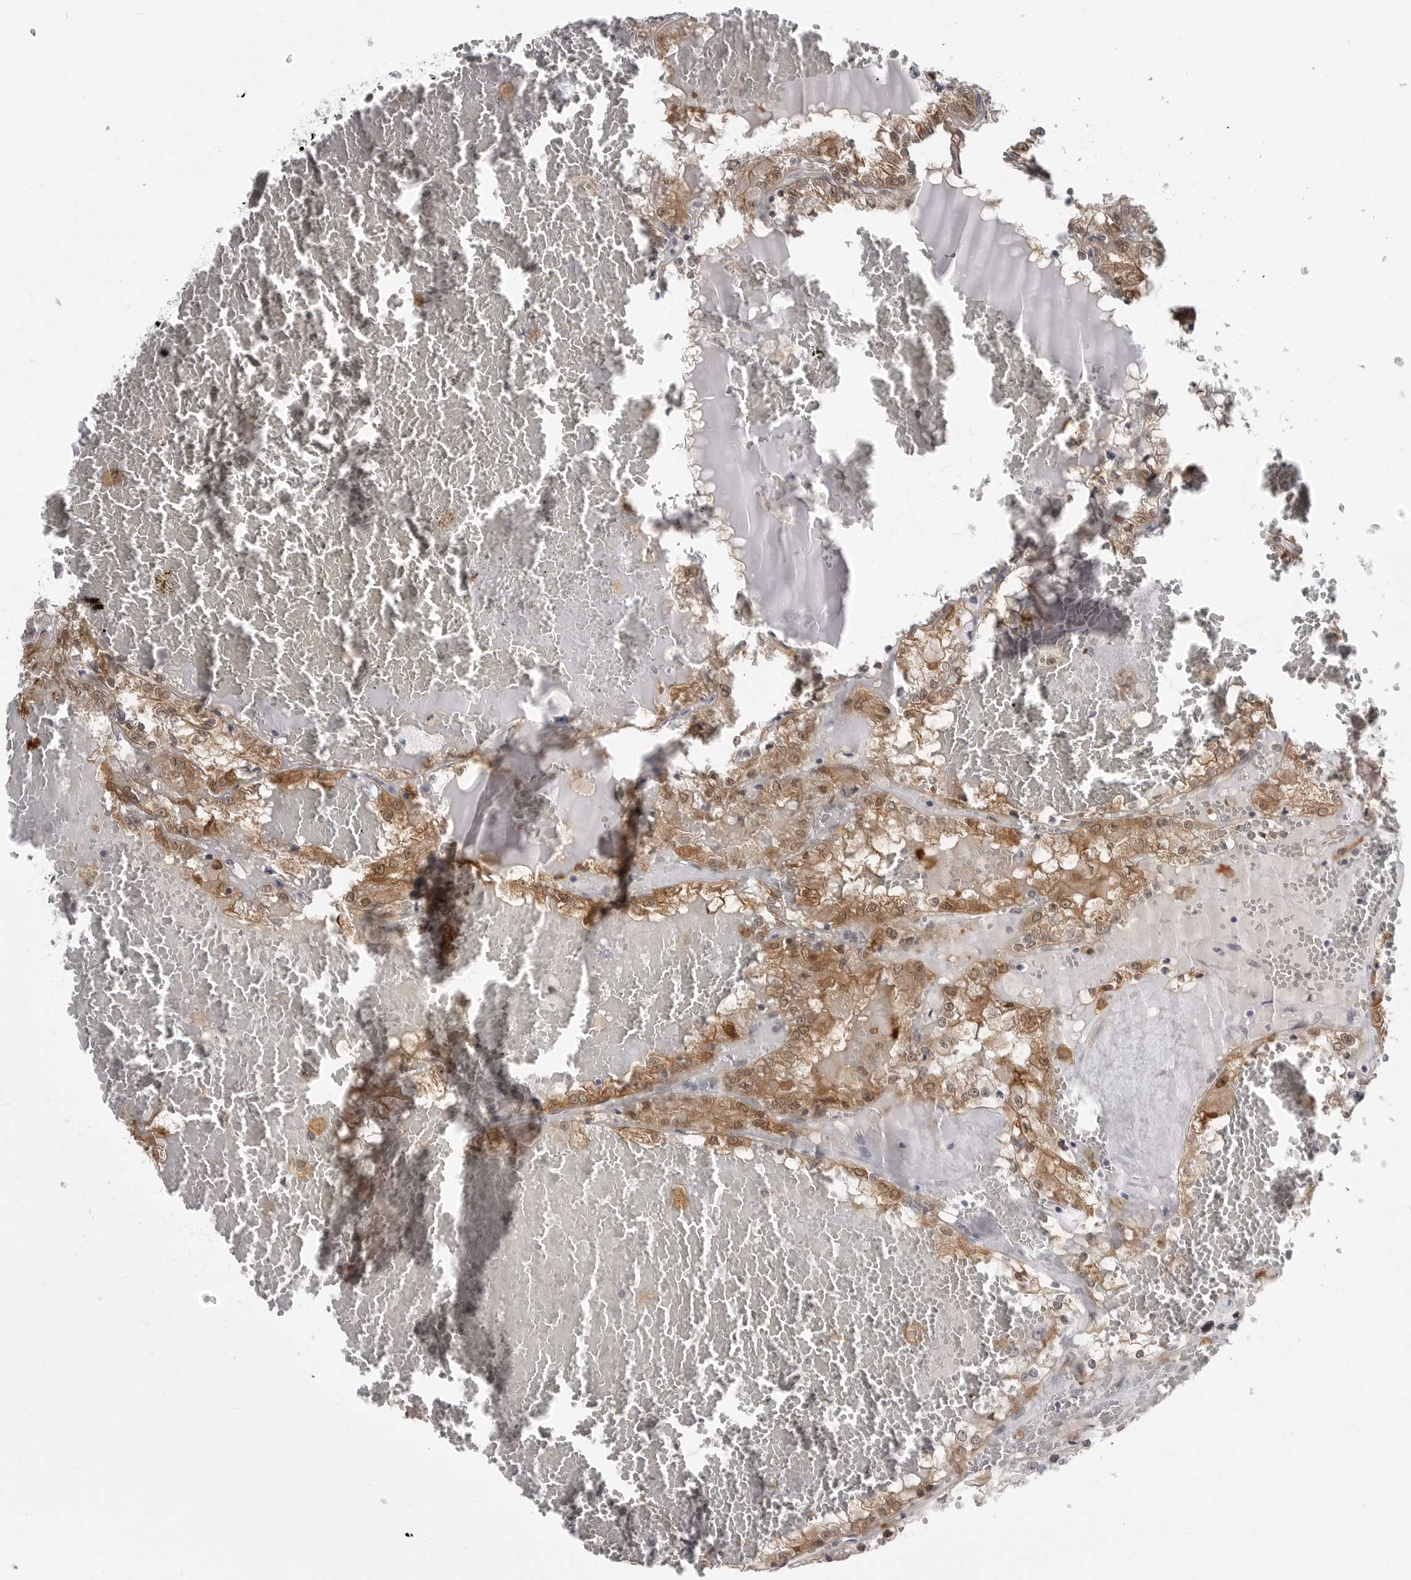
{"staining": {"intensity": "moderate", "quantity": ">75%", "location": "cytoplasmic/membranous,nuclear"}, "tissue": "renal cancer", "cell_type": "Tumor cells", "image_type": "cancer", "snomed": [{"axis": "morphology", "description": "Adenocarcinoma, NOS"}, {"axis": "topography", "description": "Kidney"}], "caption": "Immunohistochemistry histopathology image of neoplastic tissue: adenocarcinoma (renal) stained using IHC demonstrates medium levels of moderate protein expression localized specifically in the cytoplasmic/membranous and nuclear of tumor cells, appearing as a cytoplasmic/membranous and nuclear brown color.", "gene": "PNPO", "patient": {"sex": "female", "age": 56}}